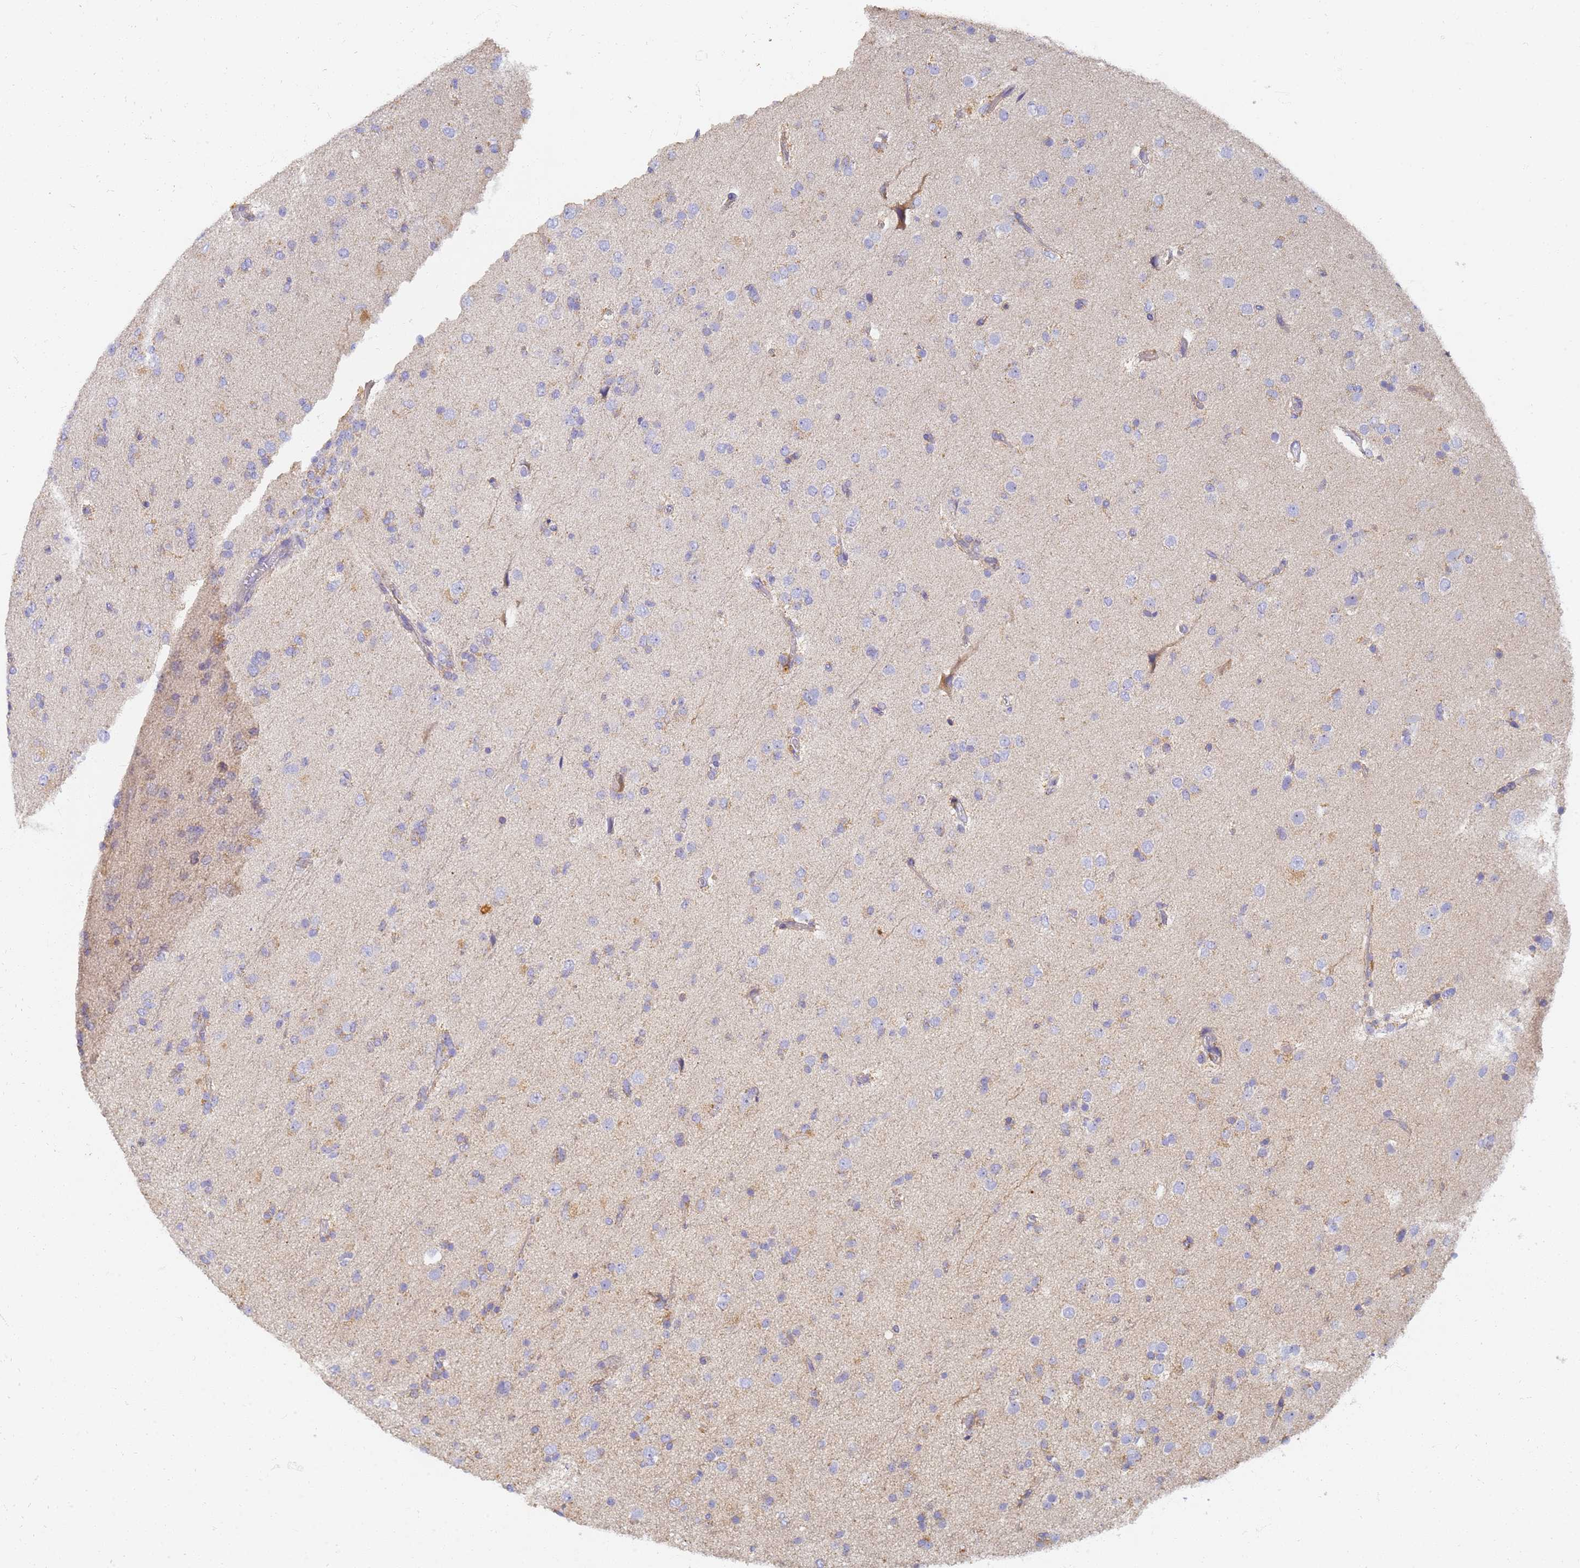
{"staining": {"intensity": "weak", "quantity": "<25%", "location": "cytoplasmic/membranous"}, "tissue": "glioma", "cell_type": "Tumor cells", "image_type": "cancer", "snomed": [{"axis": "morphology", "description": "Glioma, malignant, Low grade"}, {"axis": "topography", "description": "Brain"}], "caption": "Immunohistochemical staining of human malignant glioma (low-grade) reveals no significant positivity in tumor cells.", "gene": "UTP23", "patient": {"sex": "male", "age": 65}}